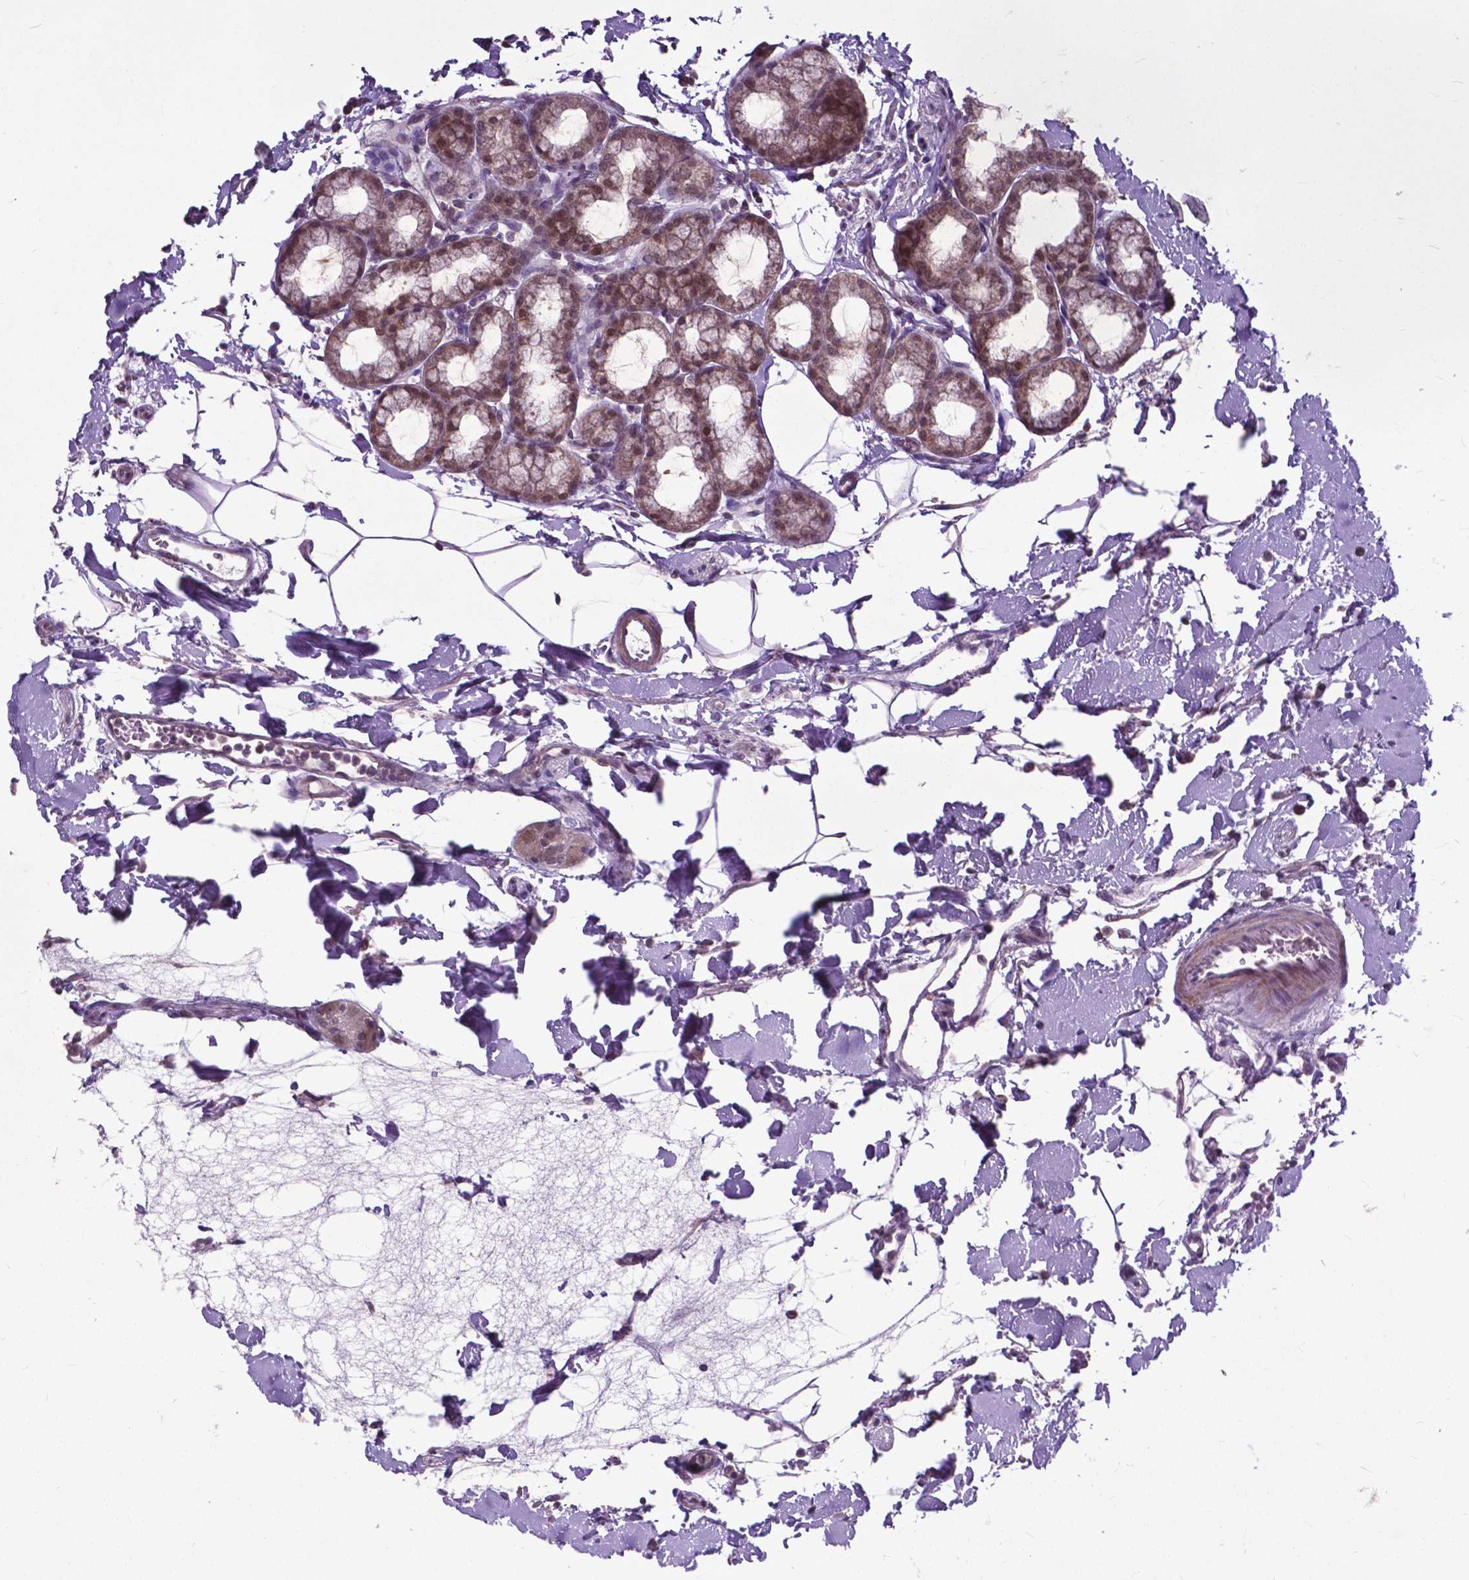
{"staining": {"intensity": "moderate", "quantity": "25%-75%", "location": "cytoplasmic/membranous,nuclear"}, "tissue": "duodenum", "cell_type": "Glandular cells", "image_type": "normal", "snomed": [{"axis": "morphology", "description": "Normal tissue, NOS"}, {"axis": "topography", "description": "Pancreas"}, {"axis": "topography", "description": "Duodenum"}], "caption": "Duodenum stained with IHC demonstrates moderate cytoplasmic/membranous,nuclear positivity in approximately 25%-75% of glandular cells.", "gene": "OTUB1", "patient": {"sex": "male", "age": 59}}